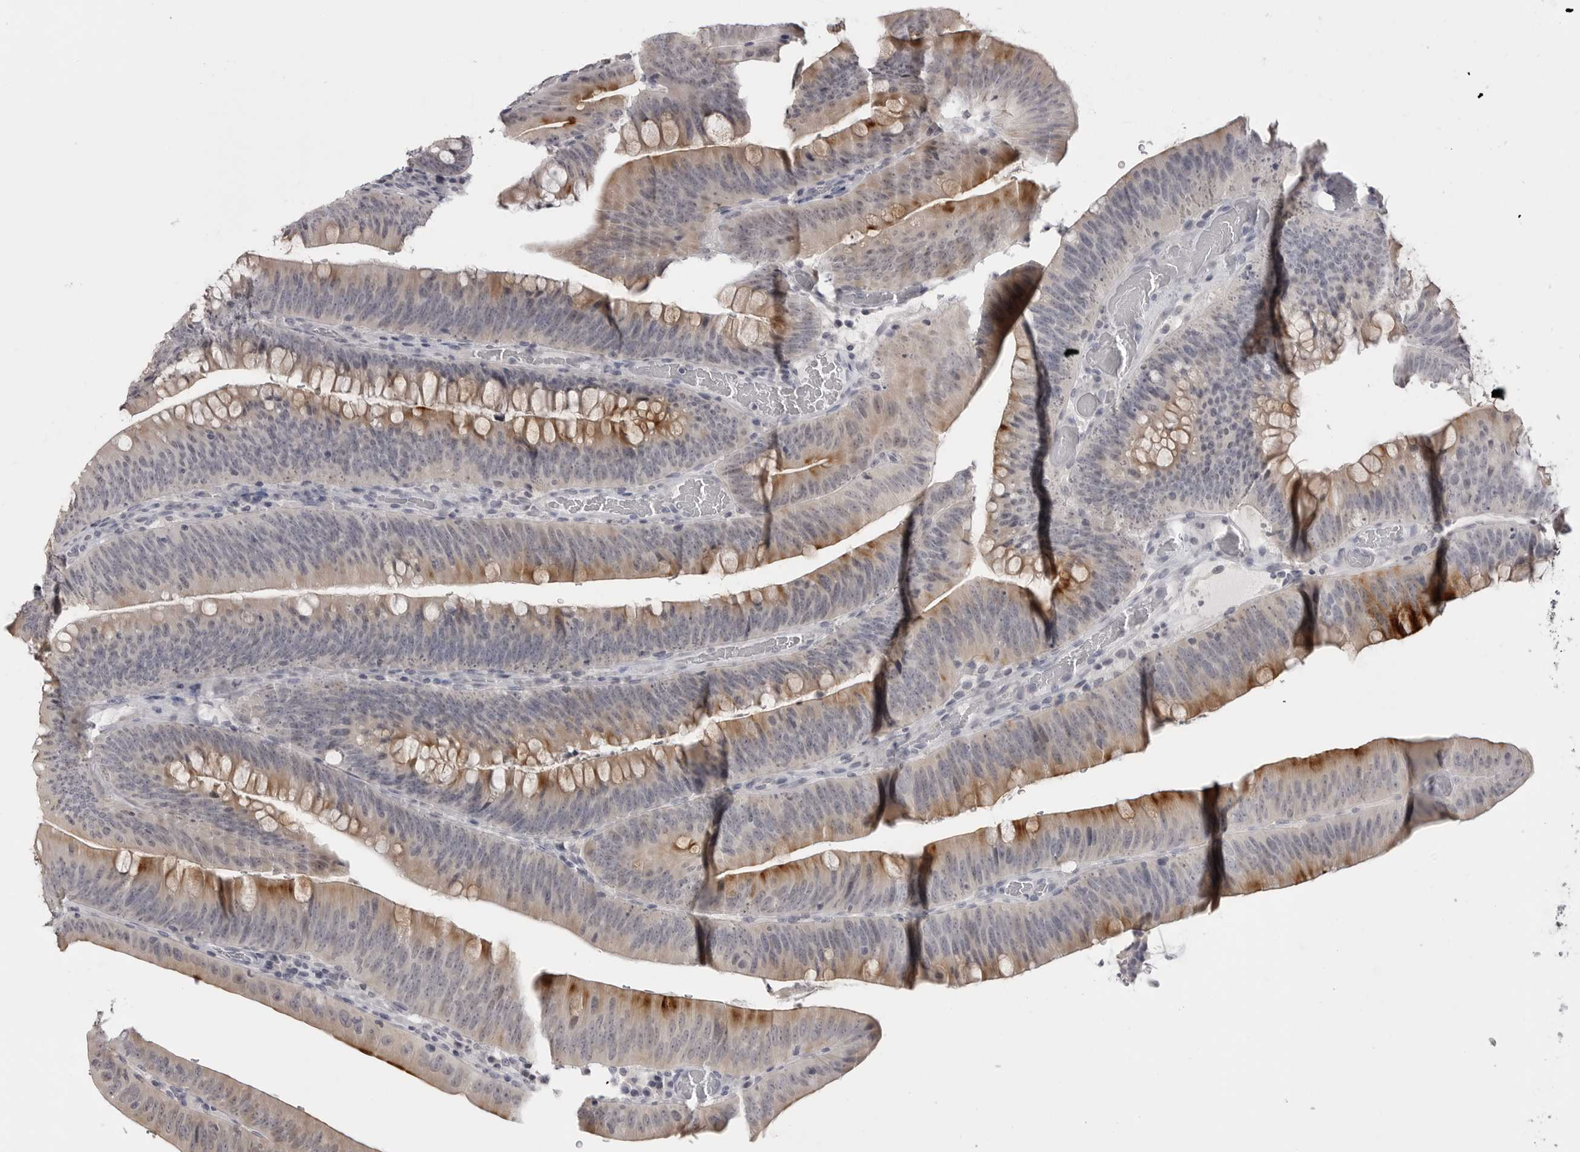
{"staining": {"intensity": "moderate", "quantity": "25%-75%", "location": "cytoplasmic/membranous"}, "tissue": "colorectal cancer", "cell_type": "Tumor cells", "image_type": "cancer", "snomed": [{"axis": "morphology", "description": "Normal tissue, NOS"}, {"axis": "topography", "description": "Colon"}], "caption": "Colorectal cancer stained for a protein displays moderate cytoplasmic/membranous positivity in tumor cells.", "gene": "GPN2", "patient": {"sex": "female", "age": 82}}